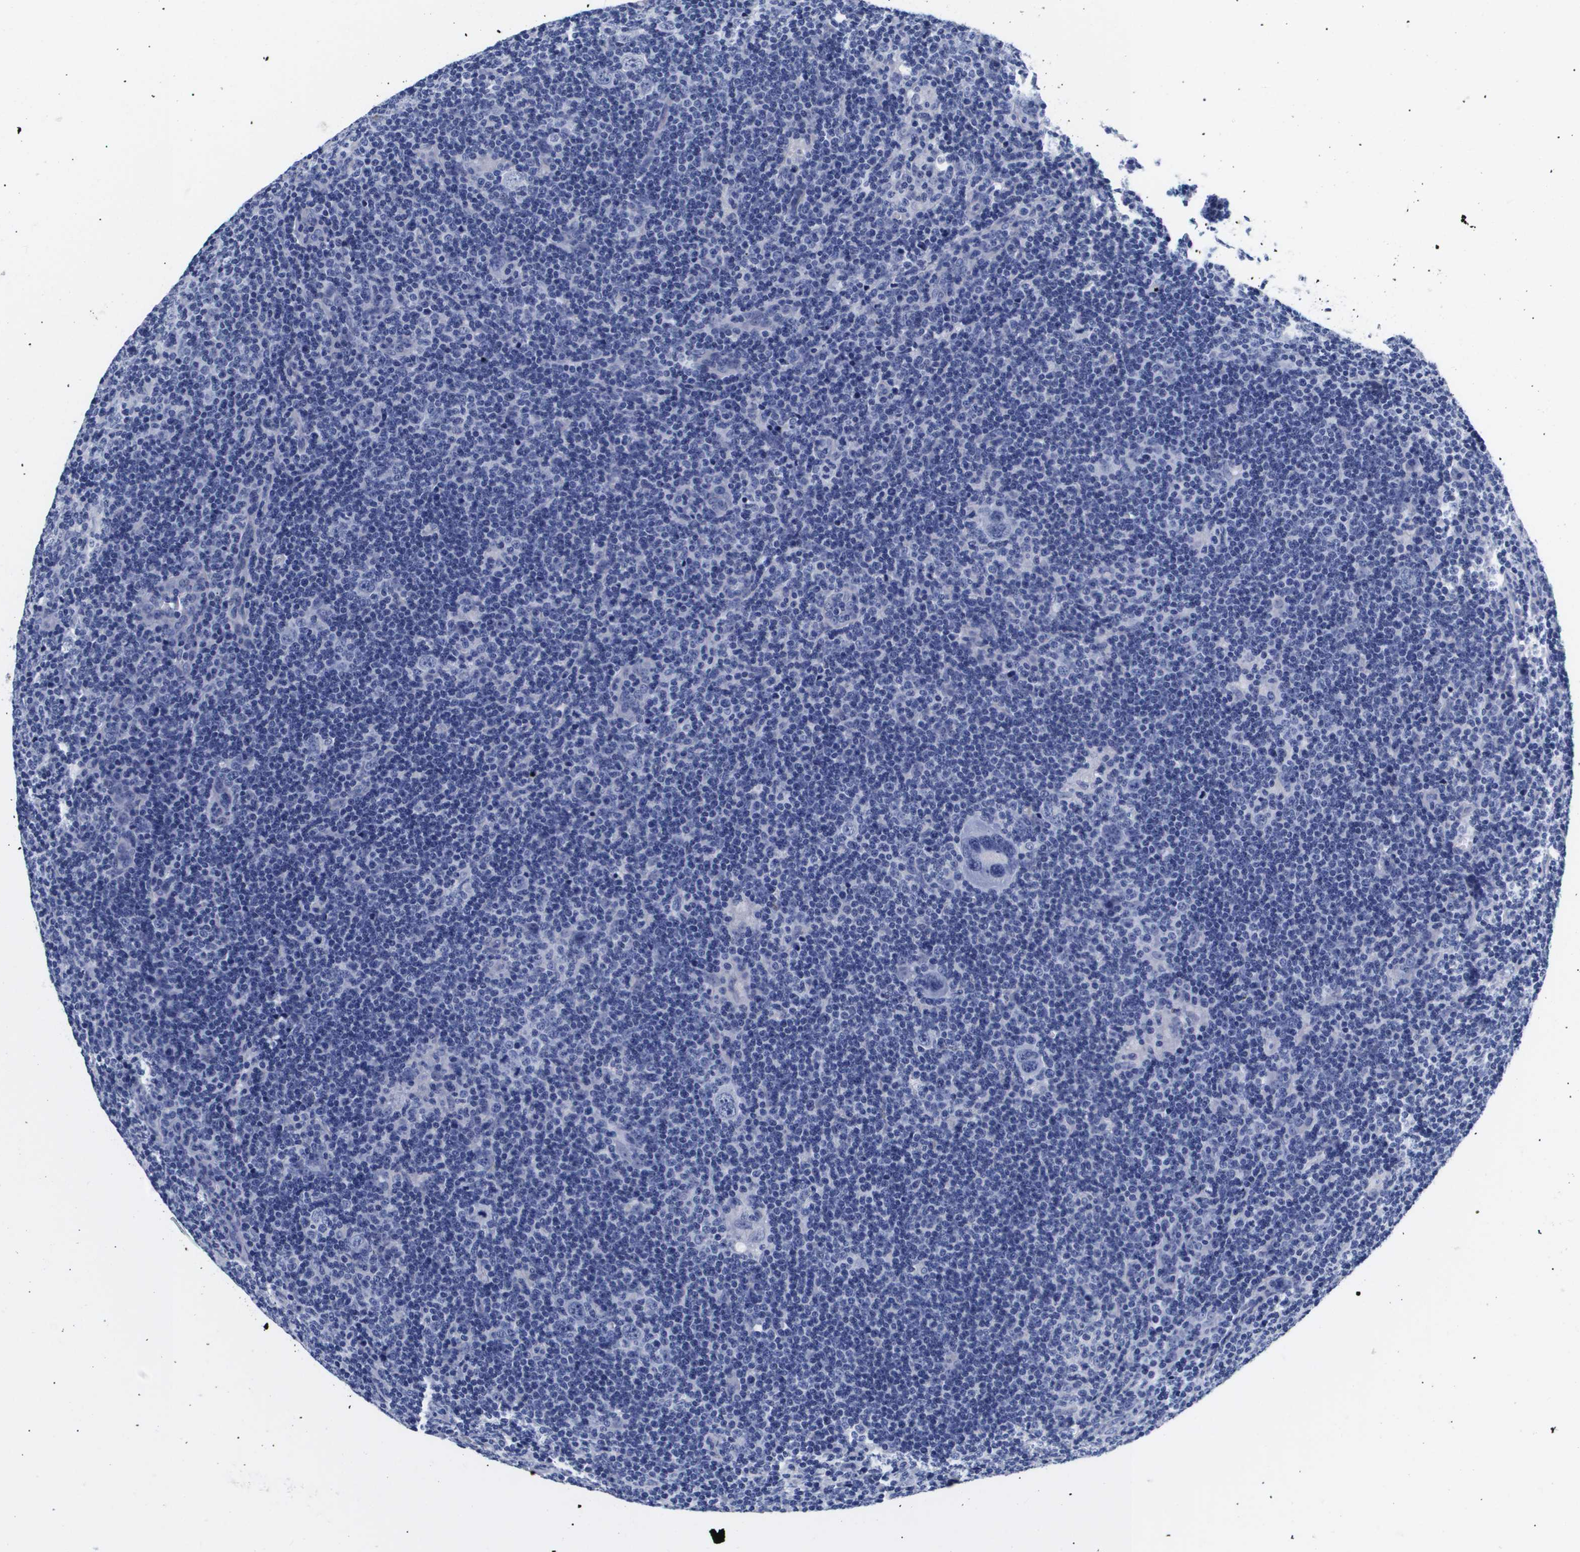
{"staining": {"intensity": "negative", "quantity": "none", "location": "none"}, "tissue": "lymphoma", "cell_type": "Tumor cells", "image_type": "cancer", "snomed": [{"axis": "morphology", "description": "Hodgkin's disease, NOS"}, {"axis": "topography", "description": "Lymph node"}], "caption": "Tumor cells show no significant expression in lymphoma. Nuclei are stained in blue.", "gene": "ATP6V0A4", "patient": {"sex": "female", "age": 57}}